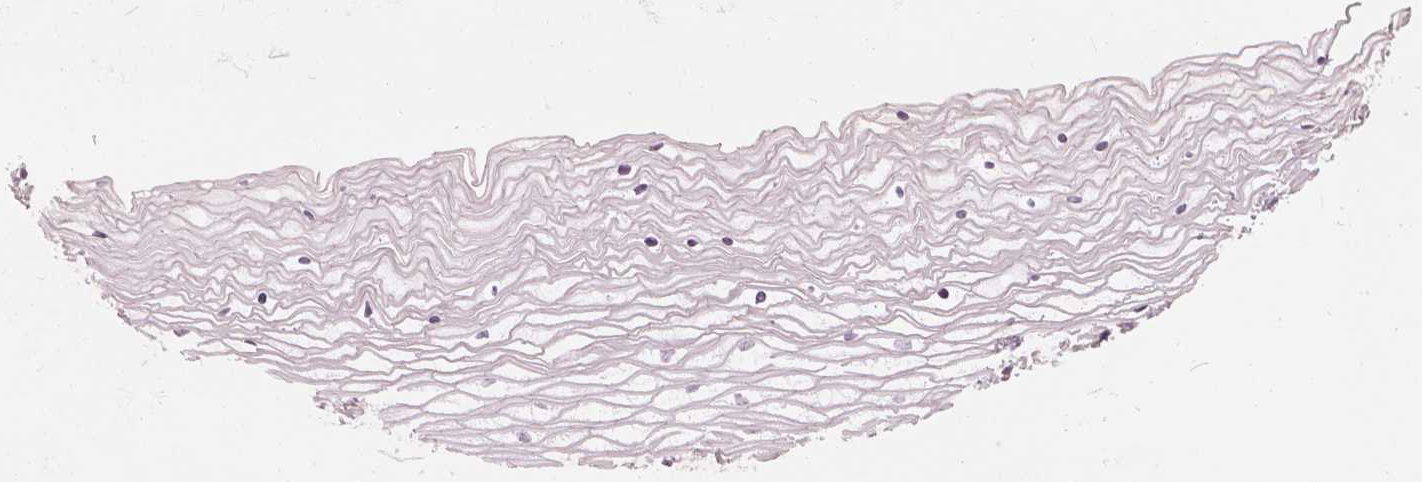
{"staining": {"intensity": "negative", "quantity": "none", "location": "none"}, "tissue": "vagina", "cell_type": "Squamous epithelial cells", "image_type": "normal", "snomed": [{"axis": "morphology", "description": "Normal tissue, NOS"}, {"axis": "topography", "description": "Vagina"}], "caption": "This histopathology image is of unremarkable vagina stained with immunohistochemistry to label a protein in brown with the nuclei are counter-stained blue. There is no staining in squamous epithelial cells.", "gene": "SAT2", "patient": {"sex": "female", "age": 45}}